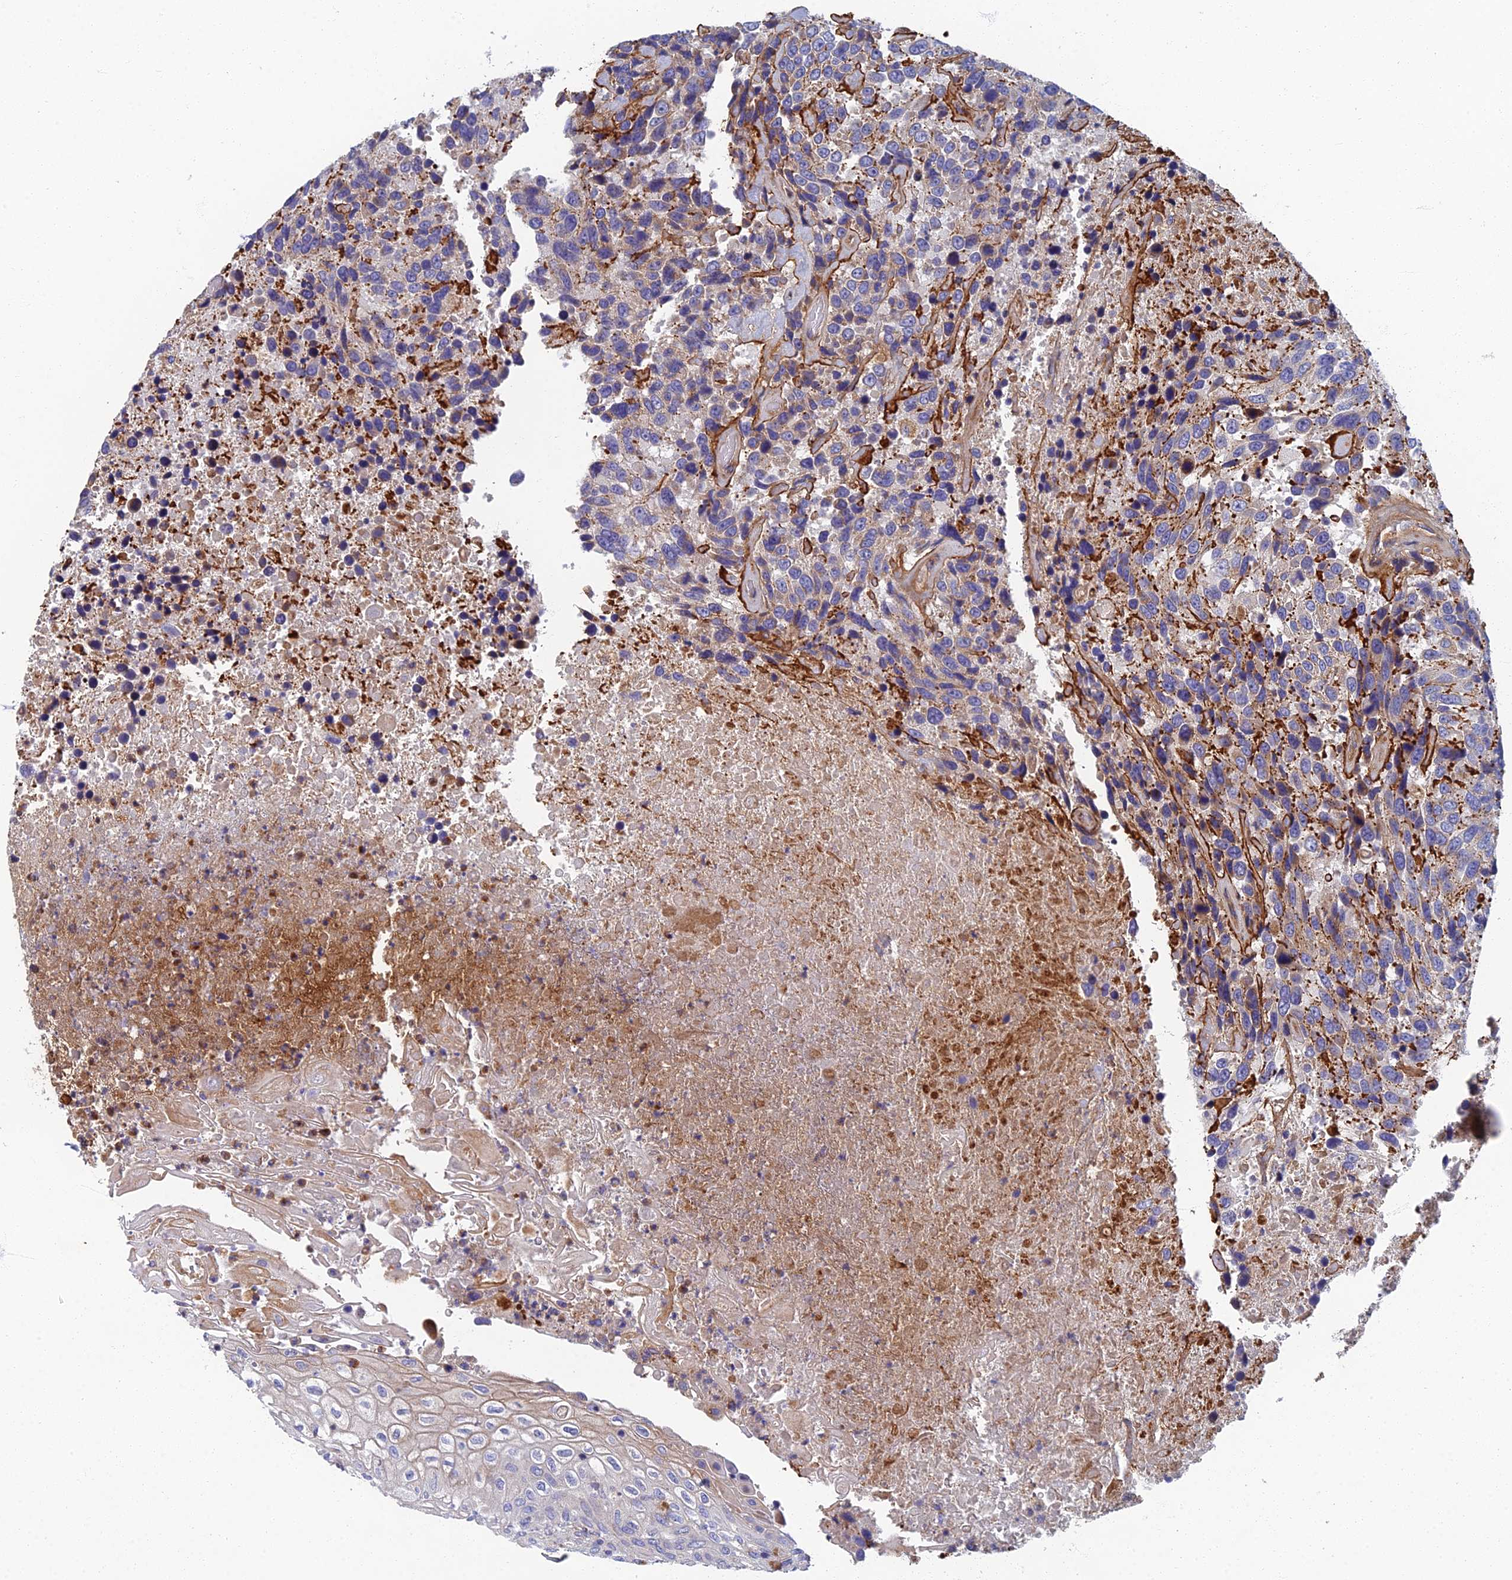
{"staining": {"intensity": "negative", "quantity": "none", "location": "none"}, "tissue": "urothelial cancer", "cell_type": "Tumor cells", "image_type": "cancer", "snomed": [{"axis": "morphology", "description": "Urothelial carcinoma, High grade"}, {"axis": "topography", "description": "Urinary bladder"}], "caption": "Photomicrograph shows no protein expression in tumor cells of urothelial carcinoma (high-grade) tissue. (IHC, brightfield microscopy, high magnification).", "gene": "RNASEK", "patient": {"sex": "female", "age": 70}}